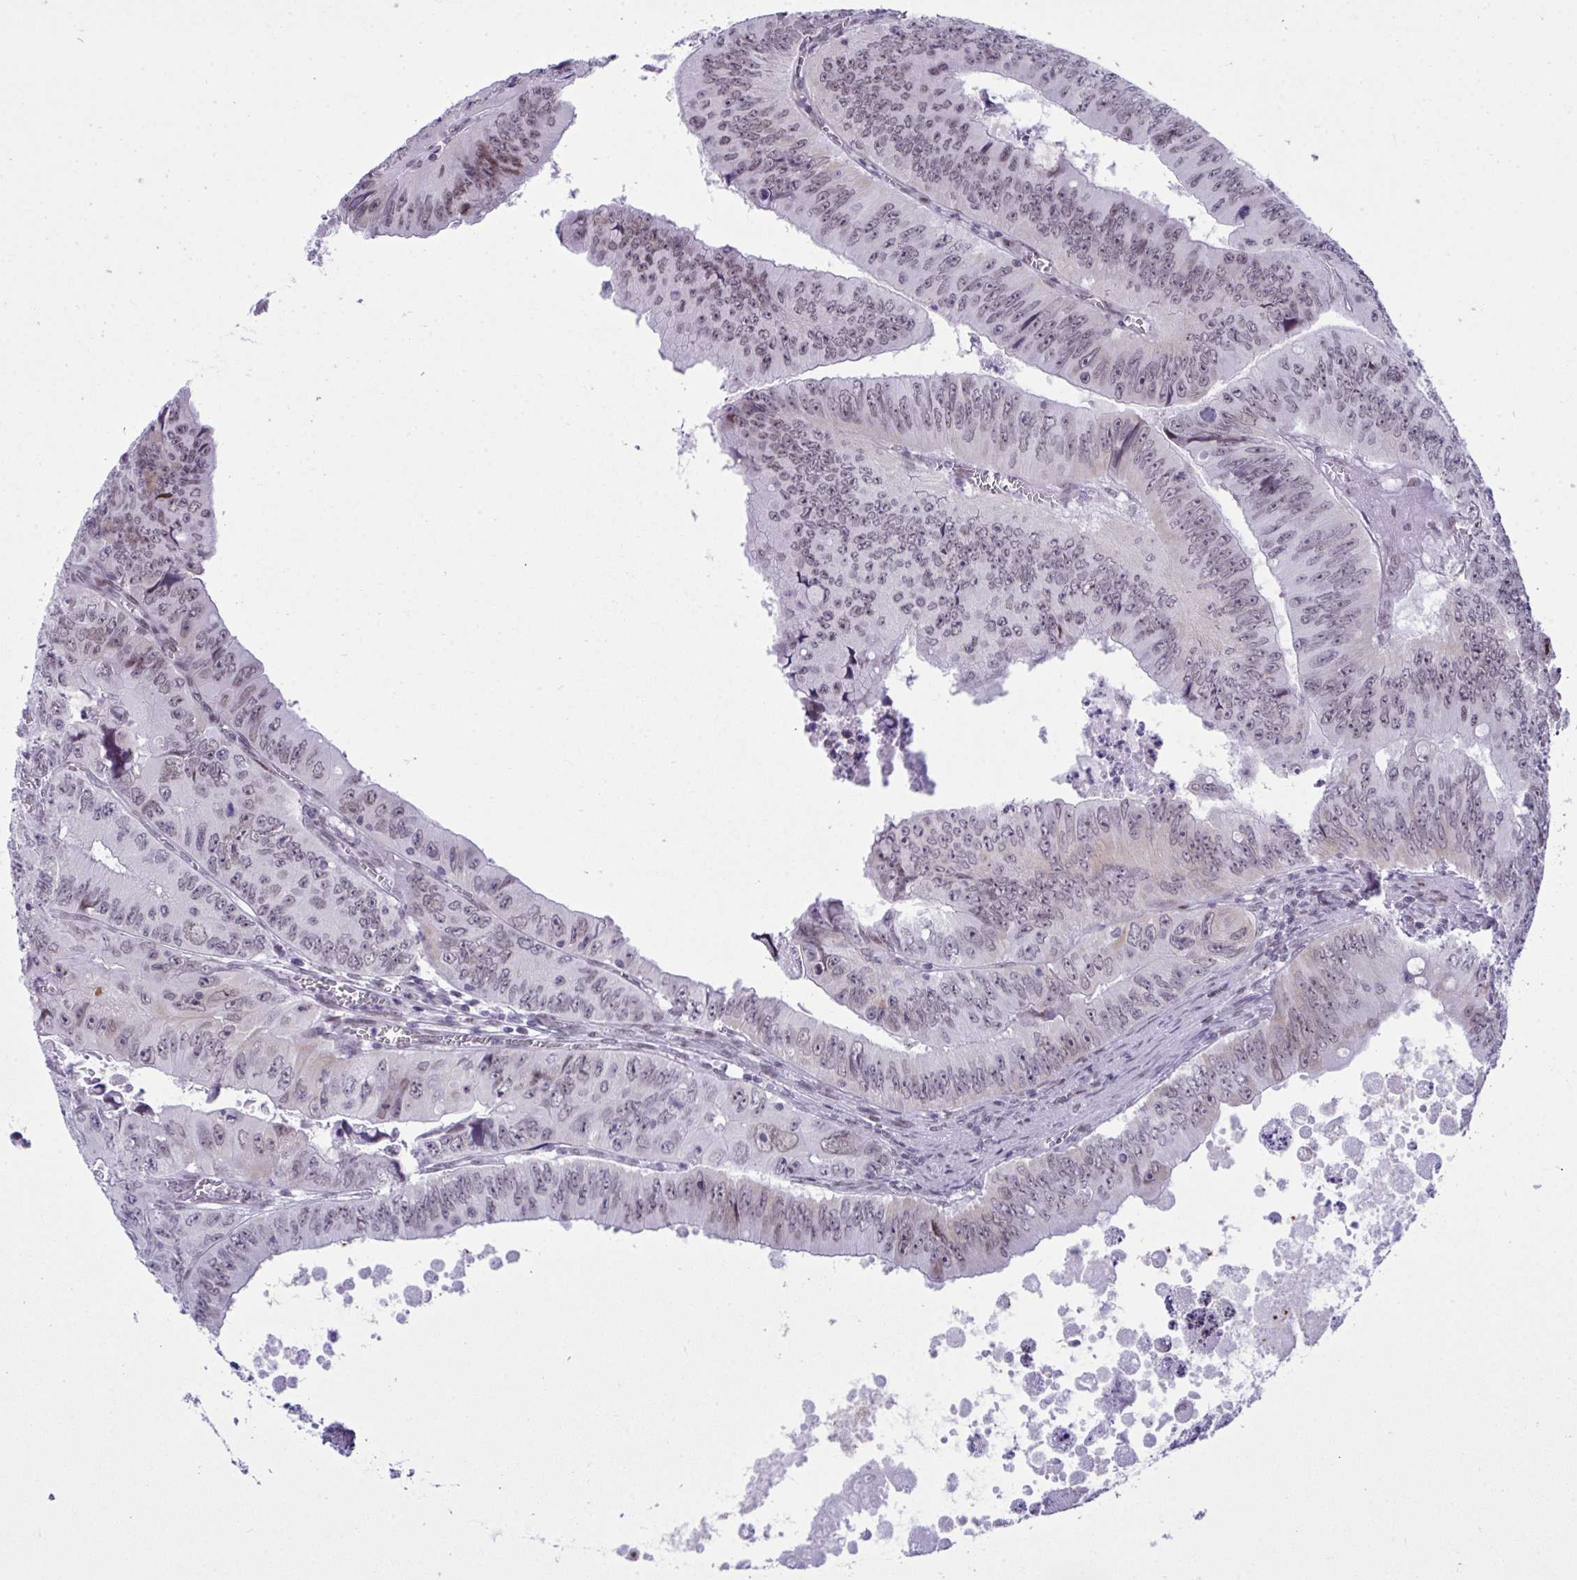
{"staining": {"intensity": "weak", "quantity": "<25%", "location": "nuclear"}, "tissue": "colorectal cancer", "cell_type": "Tumor cells", "image_type": "cancer", "snomed": [{"axis": "morphology", "description": "Adenocarcinoma, NOS"}, {"axis": "topography", "description": "Colon"}], "caption": "A micrograph of adenocarcinoma (colorectal) stained for a protein displays no brown staining in tumor cells.", "gene": "ZFHX3", "patient": {"sex": "female", "age": 84}}